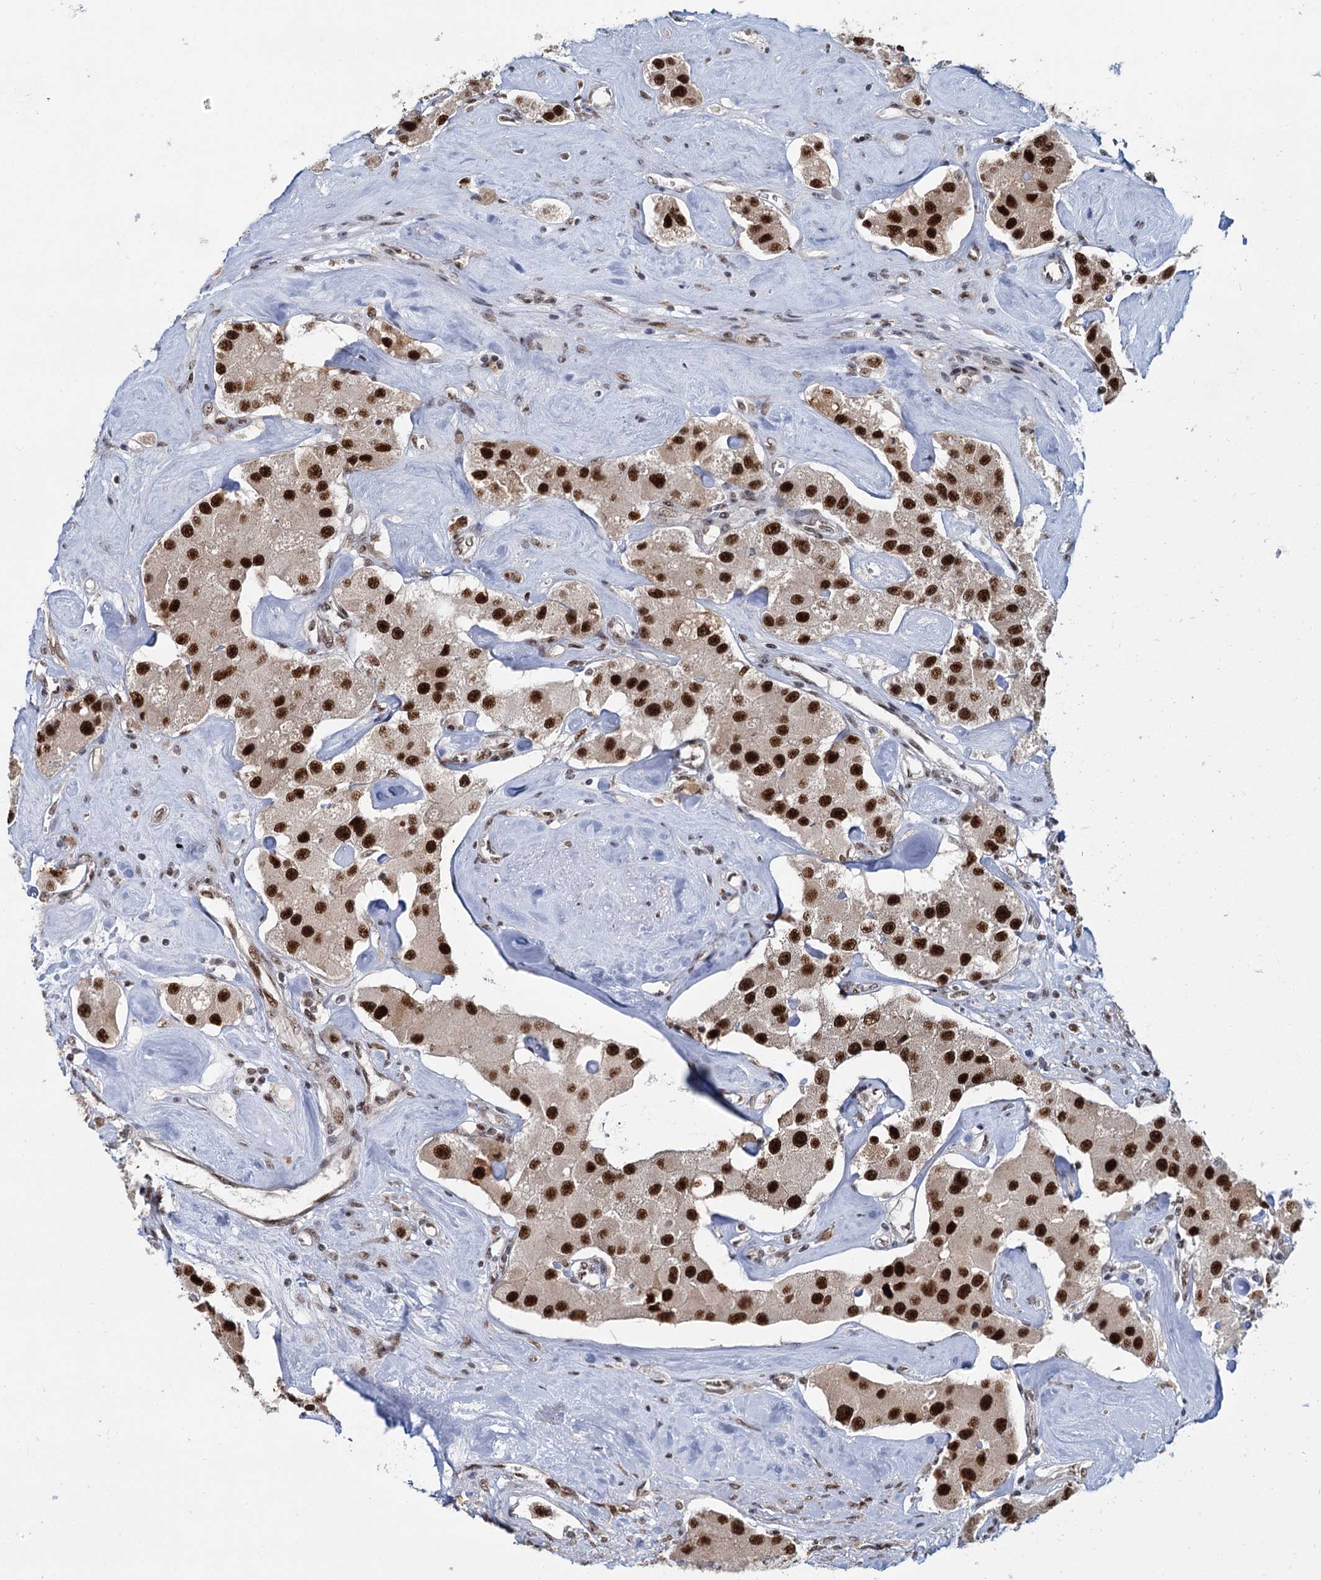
{"staining": {"intensity": "strong", "quantity": ">75%", "location": "nuclear"}, "tissue": "carcinoid", "cell_type": "Tumor cells", "image_type": "cancer", "snomed": [{"axis": "morphology", "description": "Carcinoid, malignant, NOS"}, {"axis": "topography", "description": "Pancreas"}], "caption": "Brown immunohistochemical staining in malignant carcinoid shows strong nuclear expression in approximately >75% of tumor cells. (Stains: DAB in brown, nuclei in blue, Microscopy: brightfield microscopy at high magnification).", "gene": "WBP4", "patient": {"sex": "male", "age": 41}}